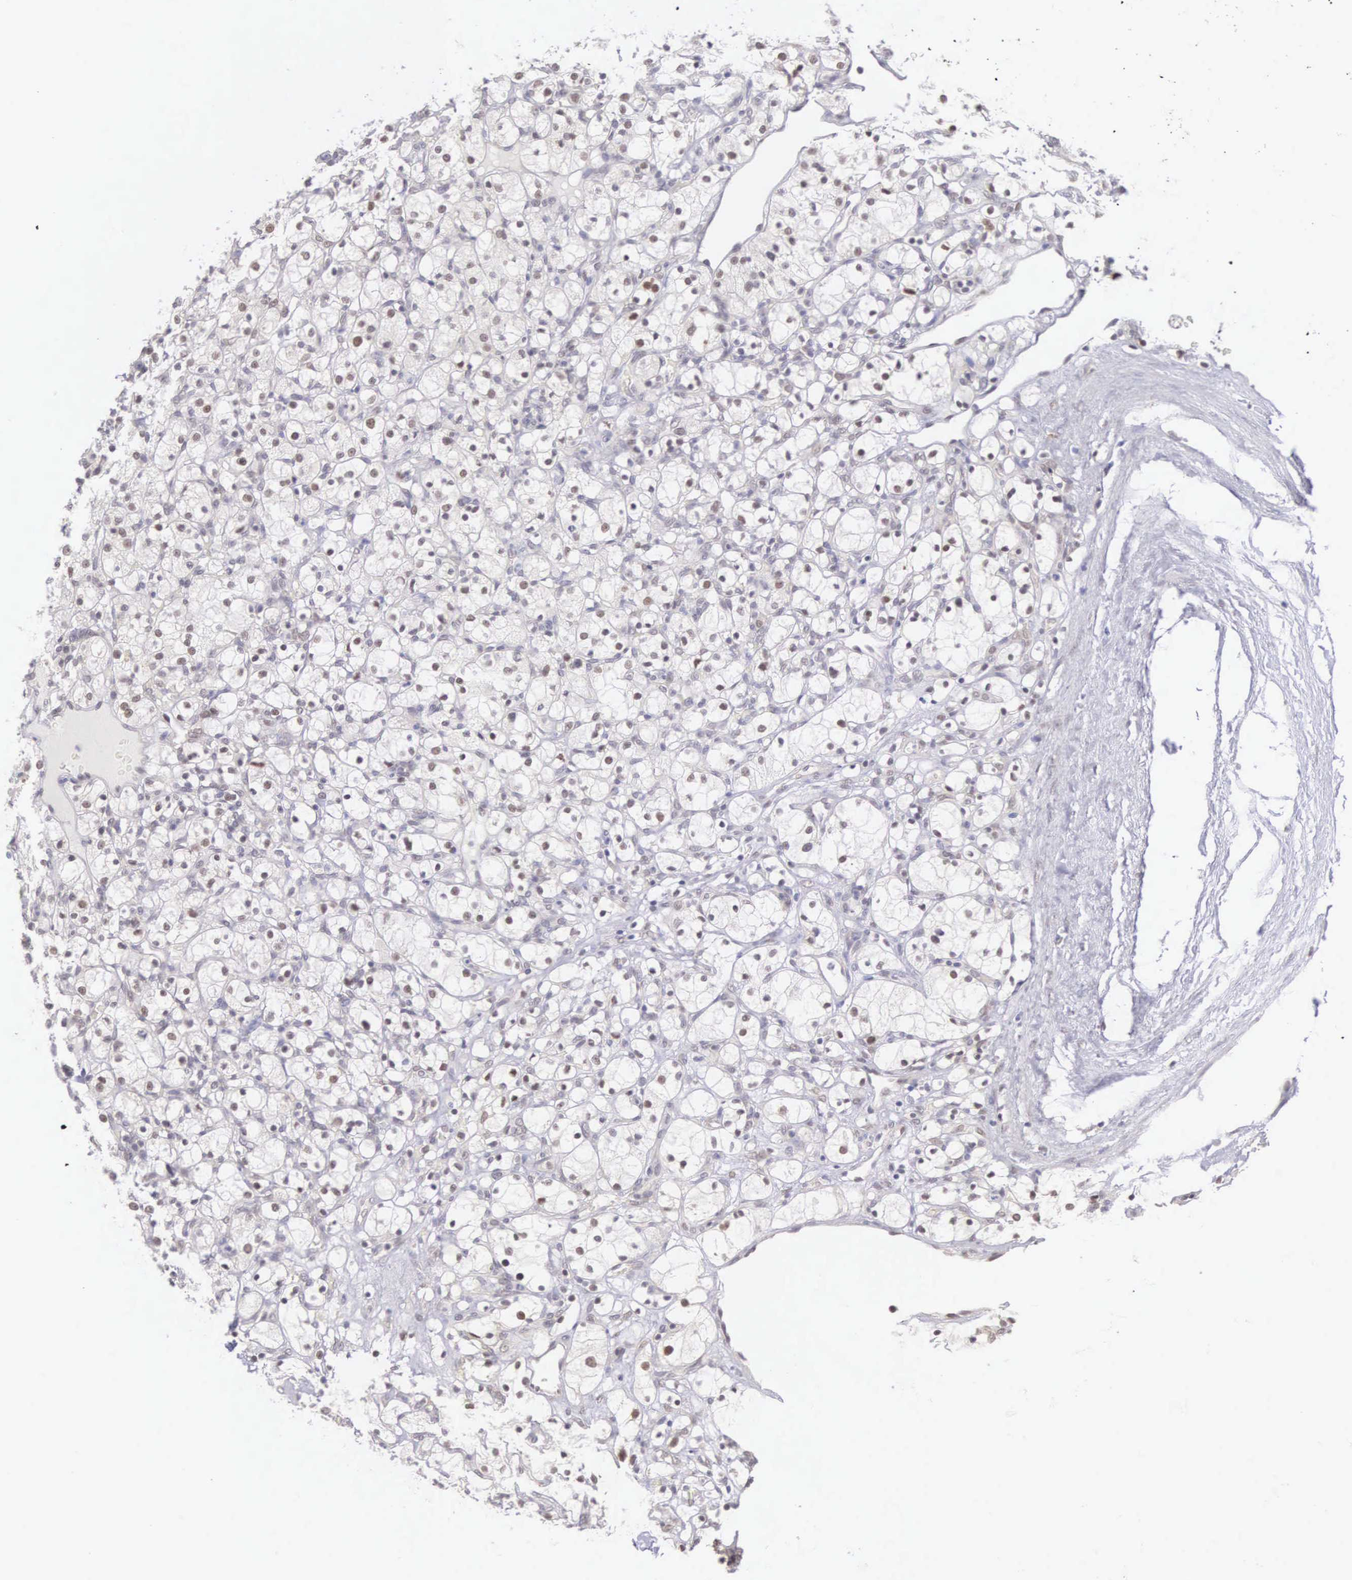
{"staining": {"intensity": "weak", "quantity": "<25%", "location": "nuclear"}, "tissue": "renal cancer", "cell_type": "Tumor cells", "image_type": "cancer", "snomed": [{"axis": "morphology", "description": "Adenocarcinoma, NOS"}, {"axis": "topography", "description": "Kidney"}], "caption": "A high-resolution micrograph shows immunohistochemistry staining of renal cancer (adenocarcinoma), which displays no significant positivity in tumor cells.", "gene": "CCDC117", "patient": {"sex": "female", "age": 83}}